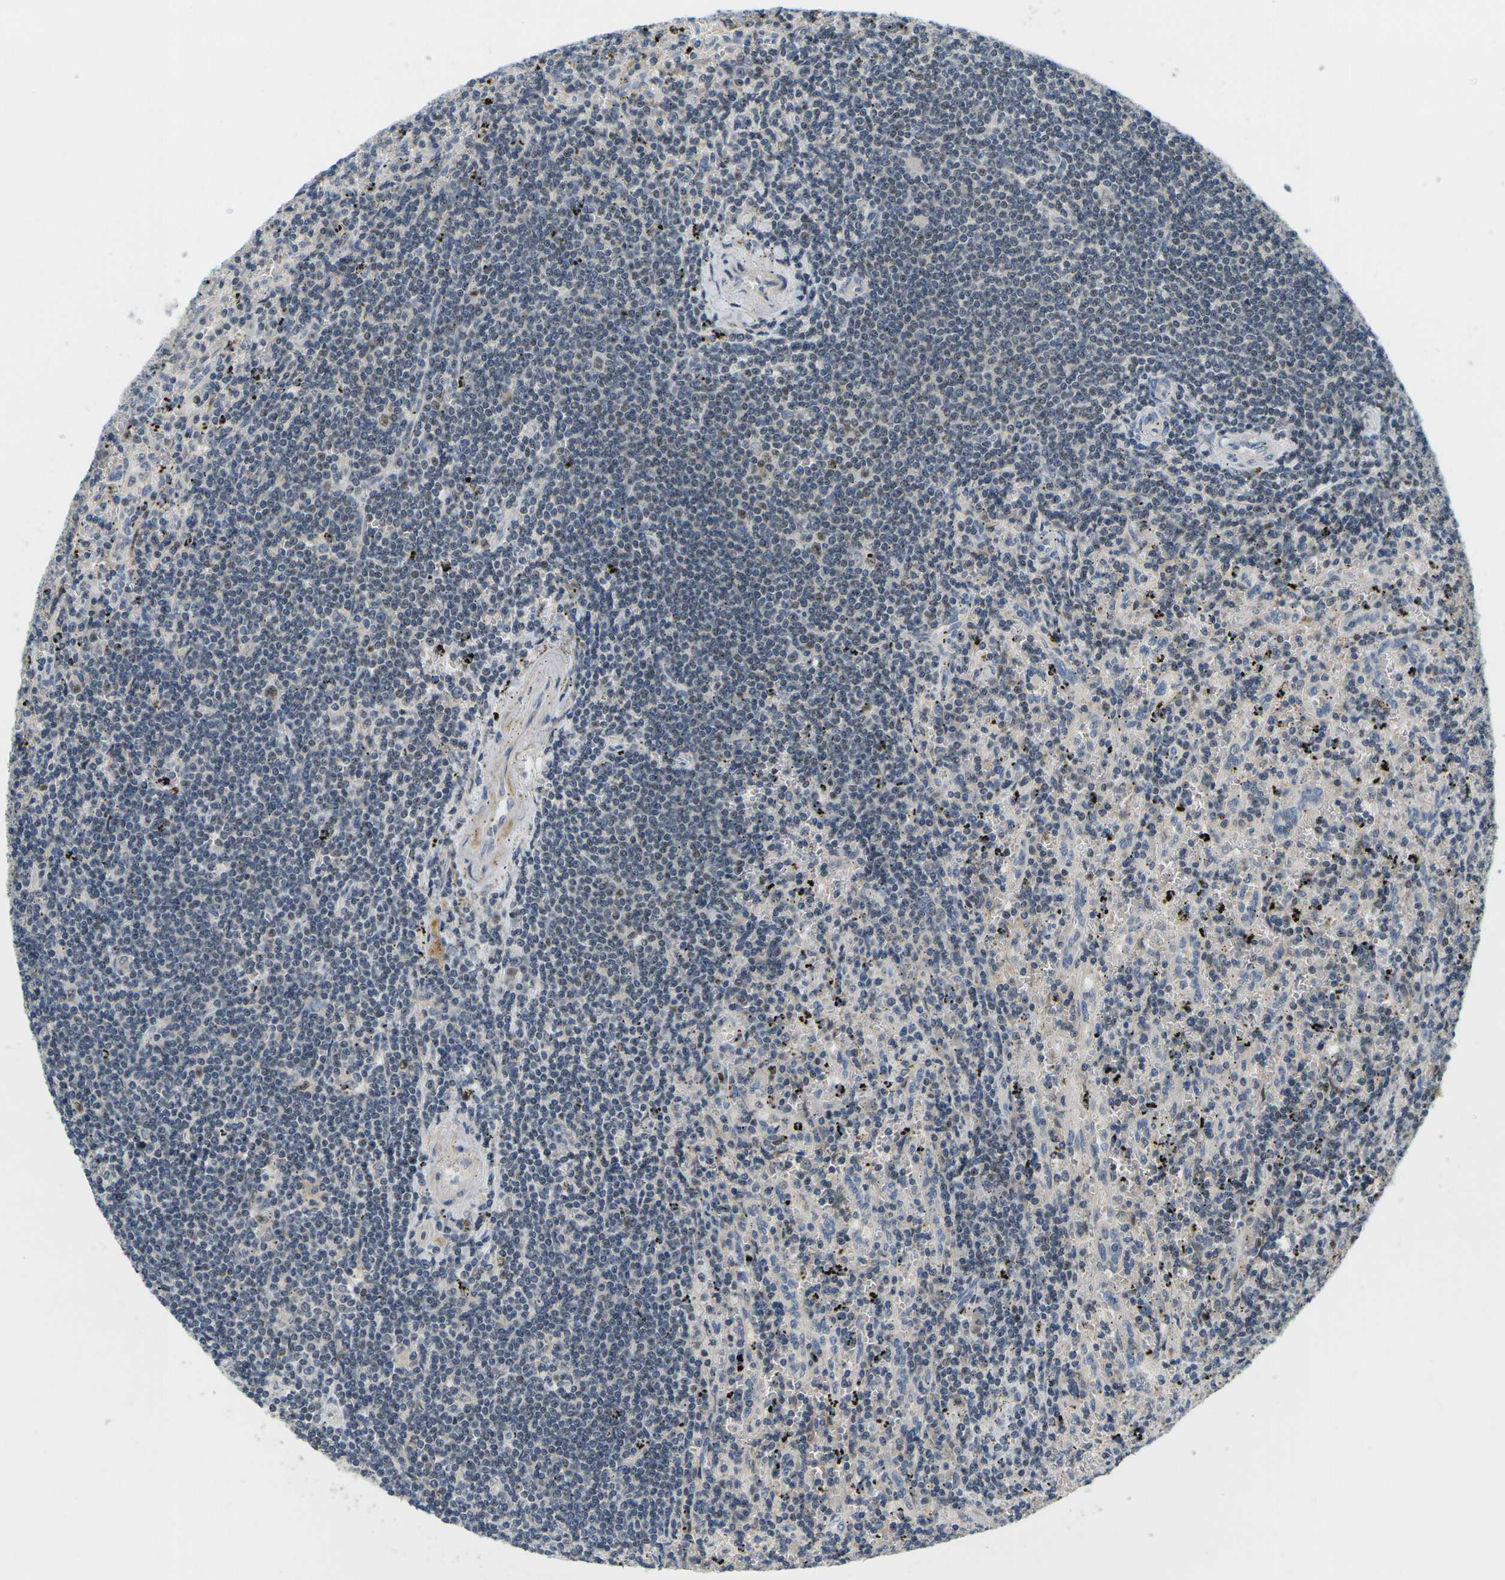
{"staining": {"intensity": "moderate", "quantity": "<25%", "location": "nuclear"}, "tissue": "lymphoma", "cell_type": "Tumor cells", "image_type": "cancer", "snomed": [{"axis": "morphology", "description": "Malignant lymphoma, non-Hodgkin's type, Low grade"}, {"axis": "topography", "description": "Spleen"}], "caption": "Immunohistochemical staining of human lymphoma displays moderate nuclear protein expression in about <25% of tumor cells. The protein of interest is stained brown, and the nuclei are stained in blue (DAB IHC with brightfield microscopy, high magnification).", "gene": "KLHL8", "patient": {"sex": "male", "age": 76}}